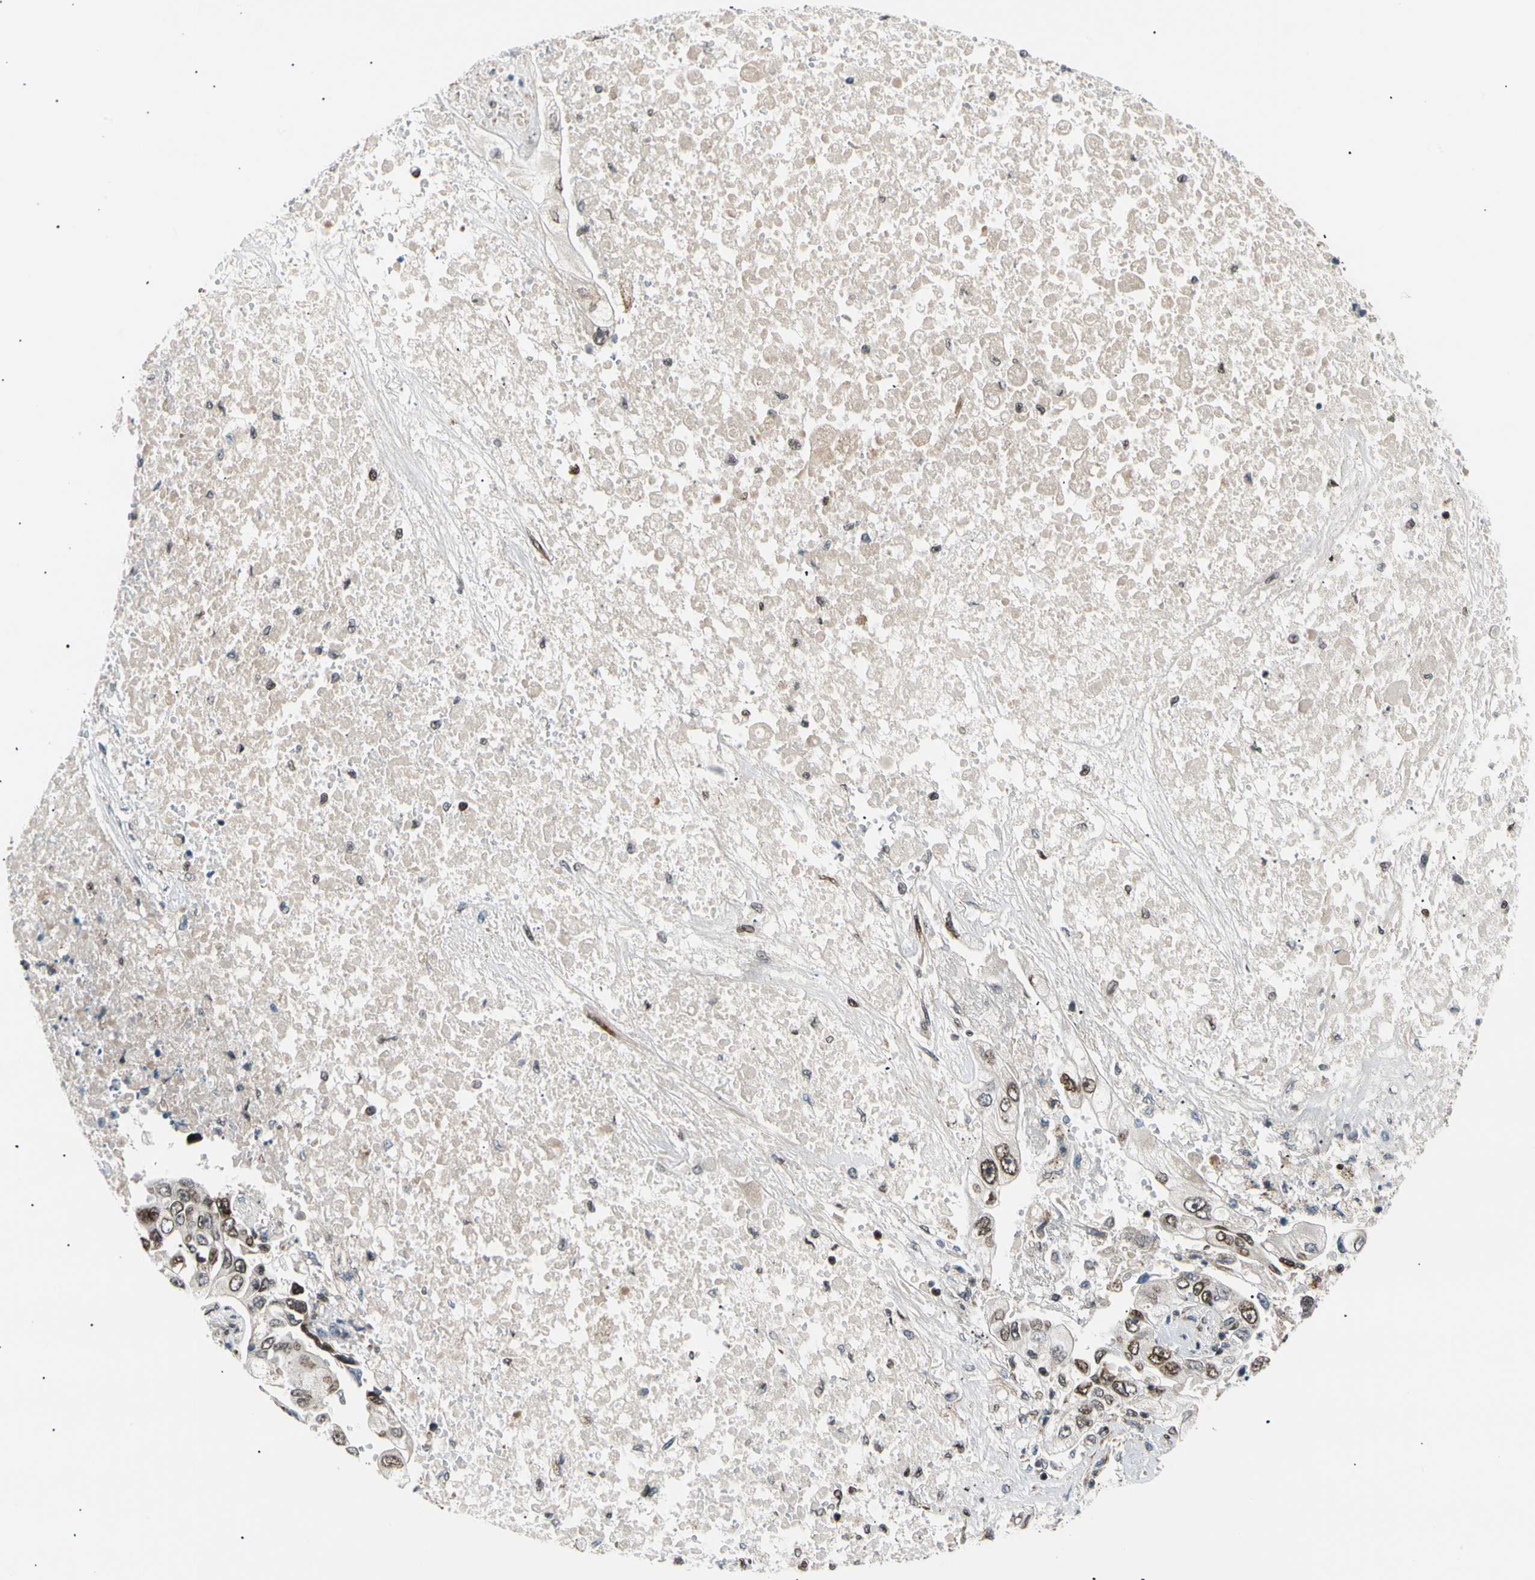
{"staining": {"intensity": "moderate", "quantity": "25%-75%", "location": "nuclear"}, "tissue": "lung cancer", "cell_type": "Tumor cells", "image_type": "cancer", "snomed": [{"axis": "morphology", "description": "Adenocarcinoma, NOS"}, {"axis": "topography", "description": "Lung"}], "caption": "Immunohistochemistry (DAB (3,3'-diaminobenzidine)) staining of human lung adenocarcinoma reveals moderate nuclear protein staining in approximately 25%-75% of tumor cells.", "gene": "E2F1", "patient": {"sex": "male", "age": 84}}